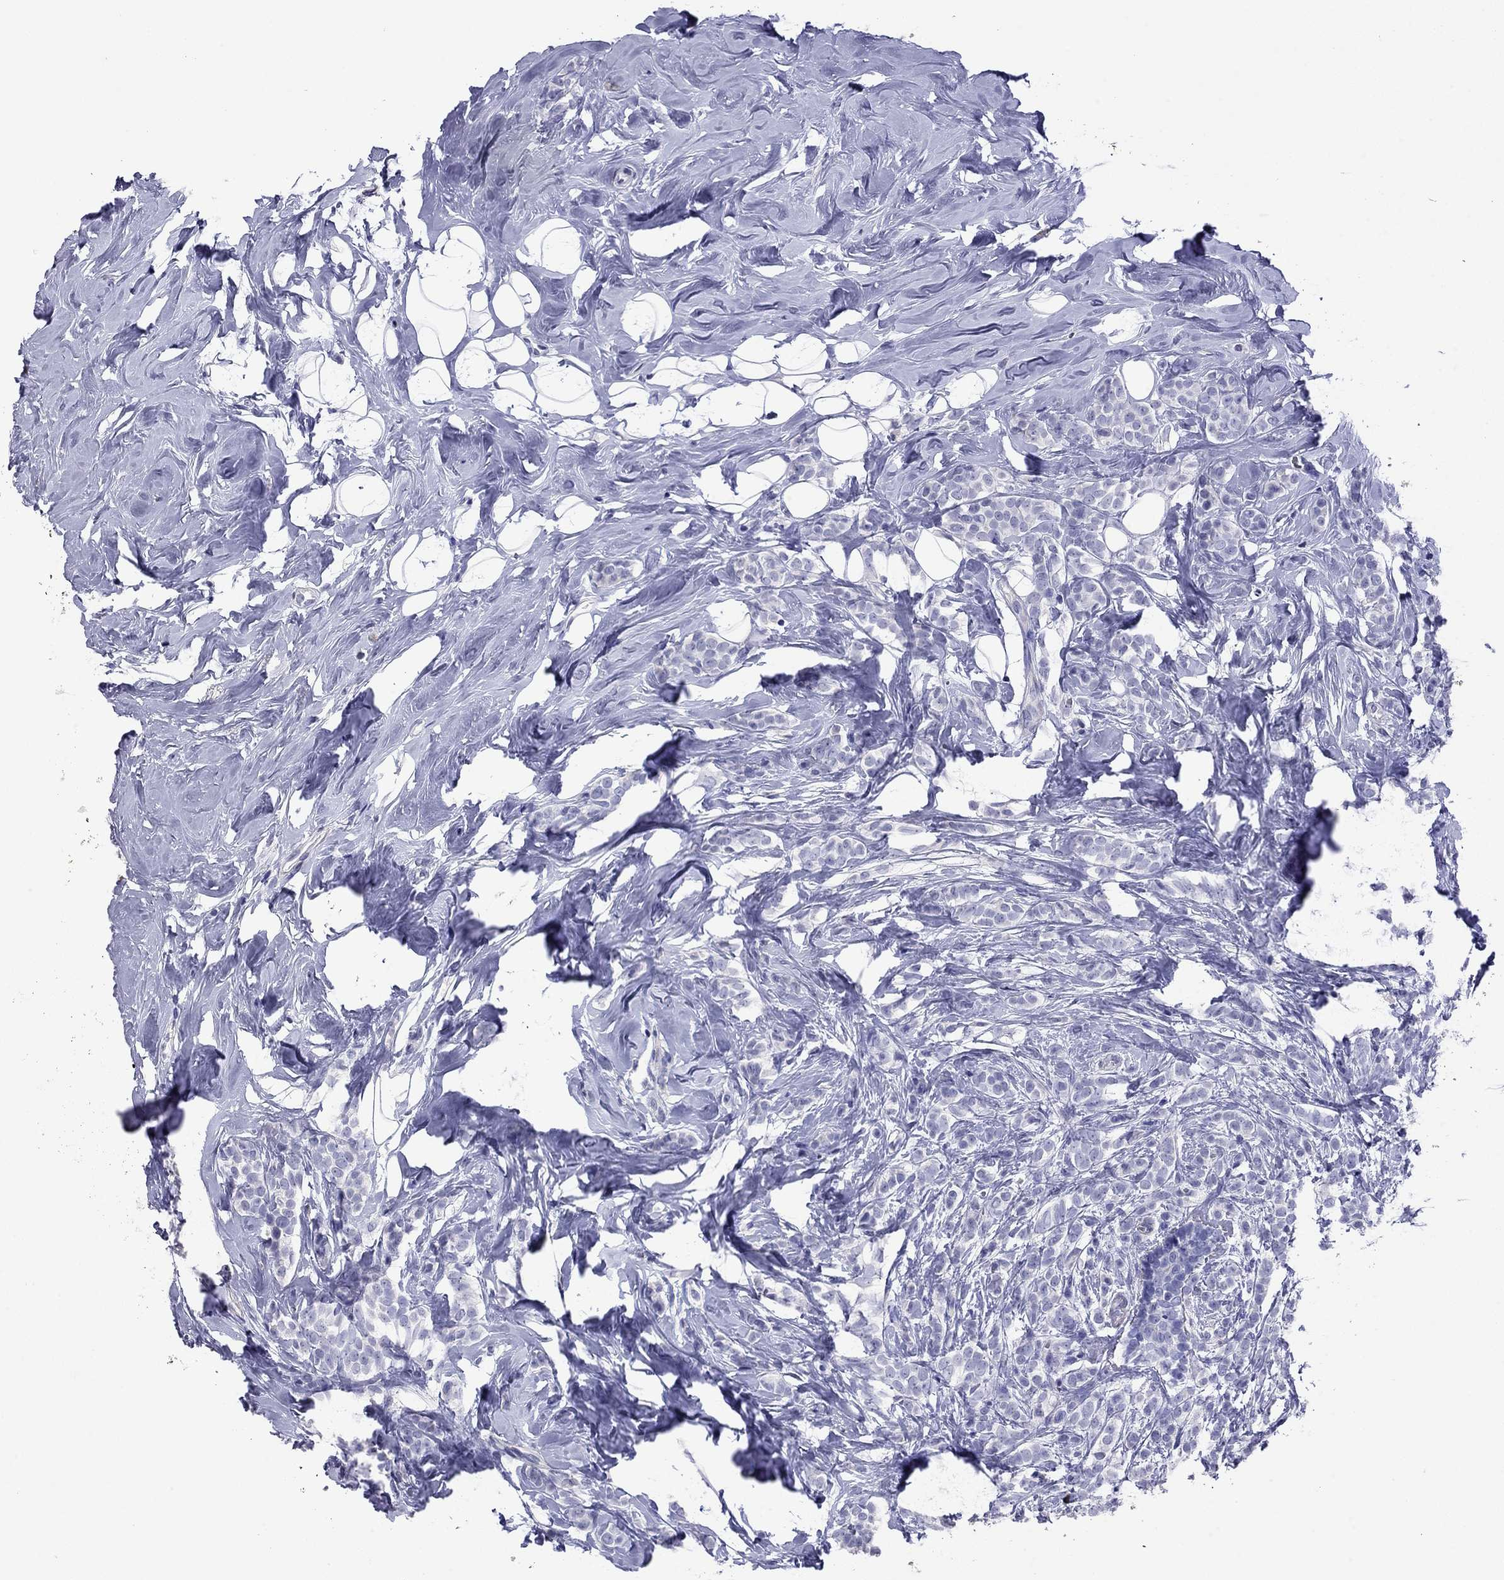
{"staining": {"intensity": "negative", "quantity": "none", "location": "none"}, "tissue": "breast cancer", "cell_type": "Tumor cells", "image_type": "cancer", "snomed": [{"axis": "morphology", "description": "Lobular carcinoma"}, {"axis": "topography", "description": "Breast"}], "caption": "There is no significant positivity in tumor cells of breast cancer. (DAB immunohistochemistry (IHC), high magnification).", "gene": "KIAA2012", "patient": {"sex": "female", "age": 49}}